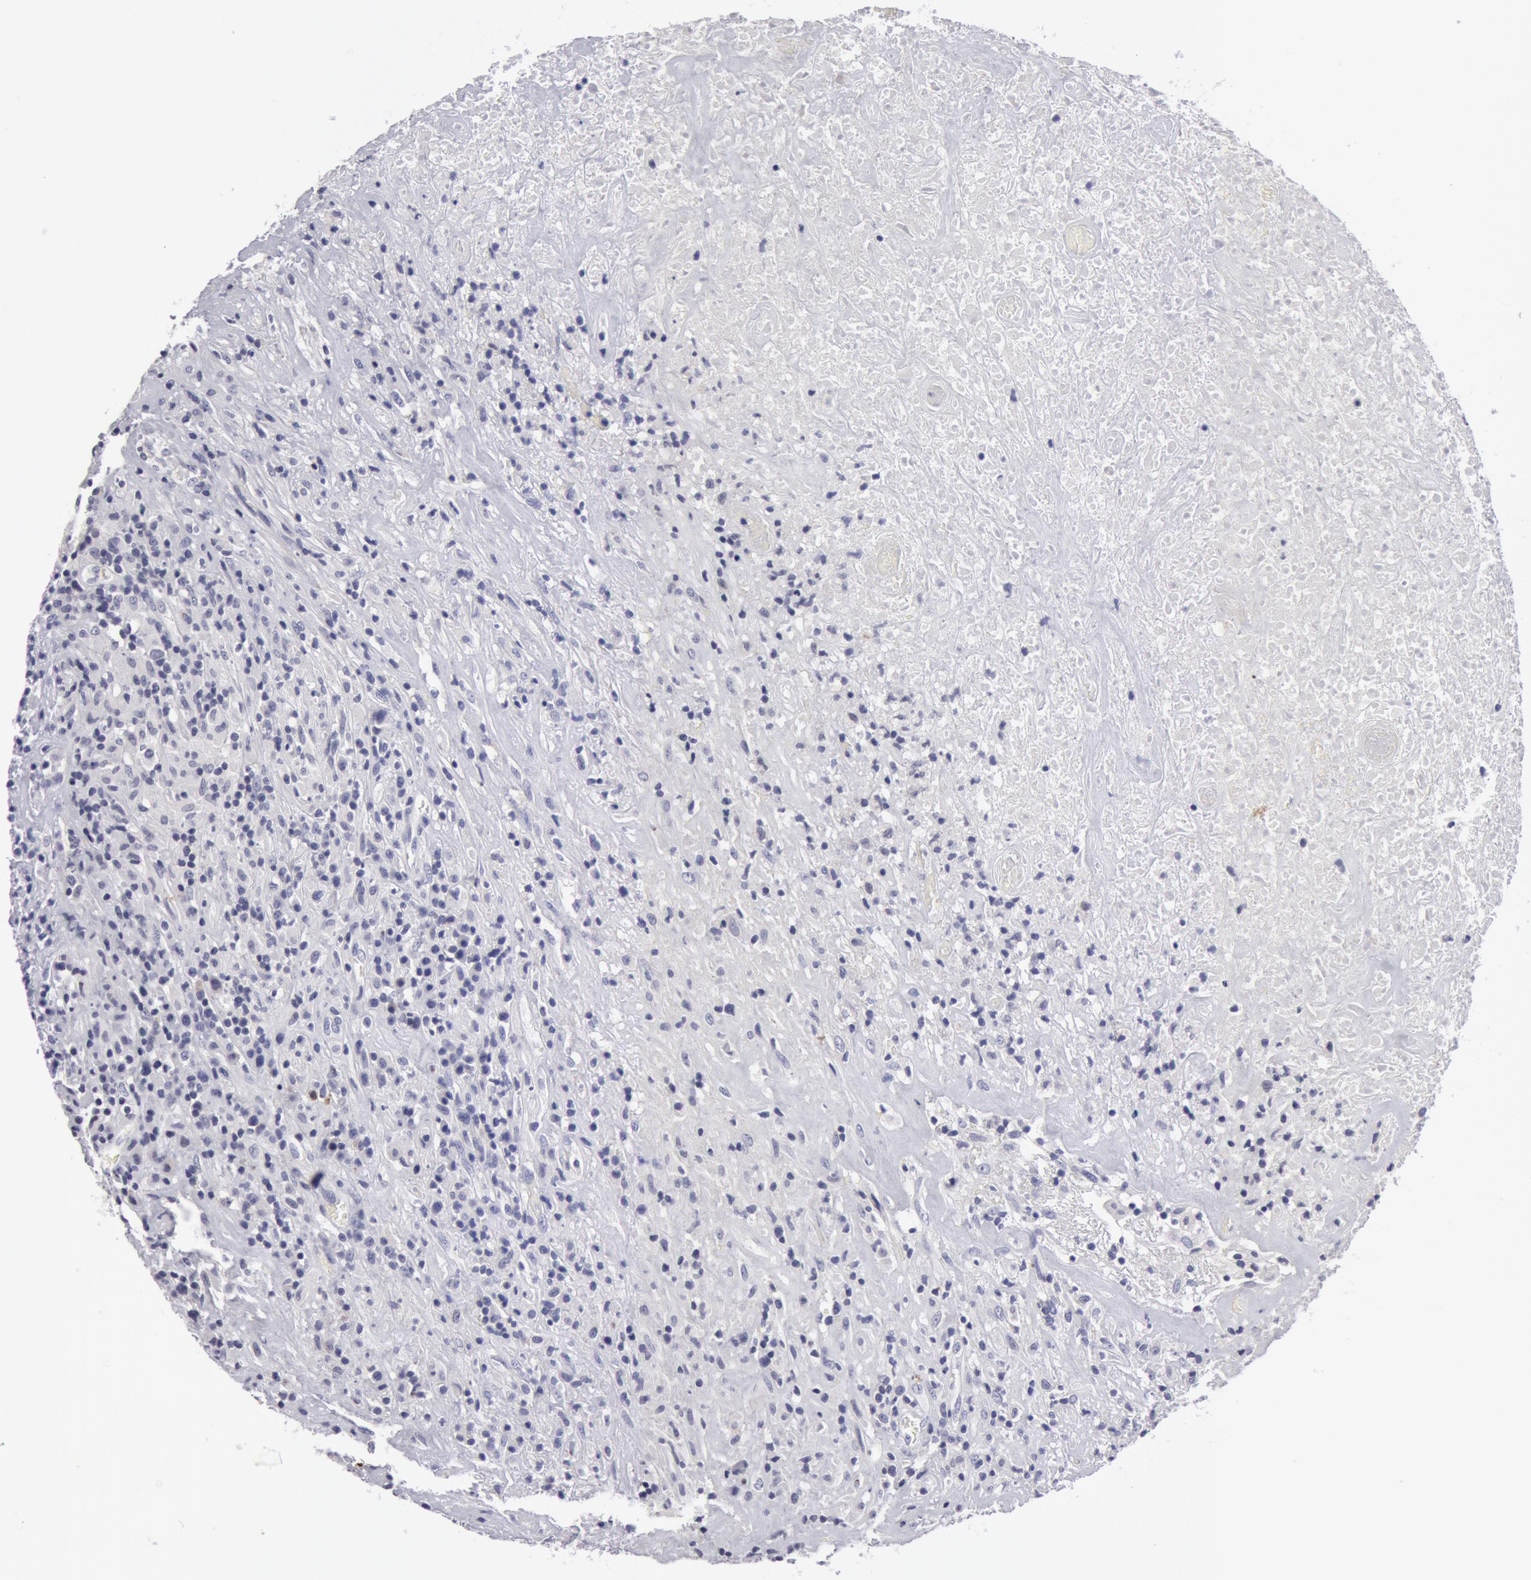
{"staining": {"intensity": "negative", "quantity": "none", "location": "none"}, "tissue": "lymphoma", "cell_type": "Tumor cells", "image_type": "cancer", "snomed": [{"axis": "morphology", "description": "Hodgkin's disease, NOS"}, {"axis": "topography", "description": "Lymph node"}], "caption": "This is an immunohistochemistry (IHC) micrograph of Hodgkin's disease. There is no staining in tumor cells.", "gene": "NLGN4X", "patient": {"sex": "male", "age": 46}}